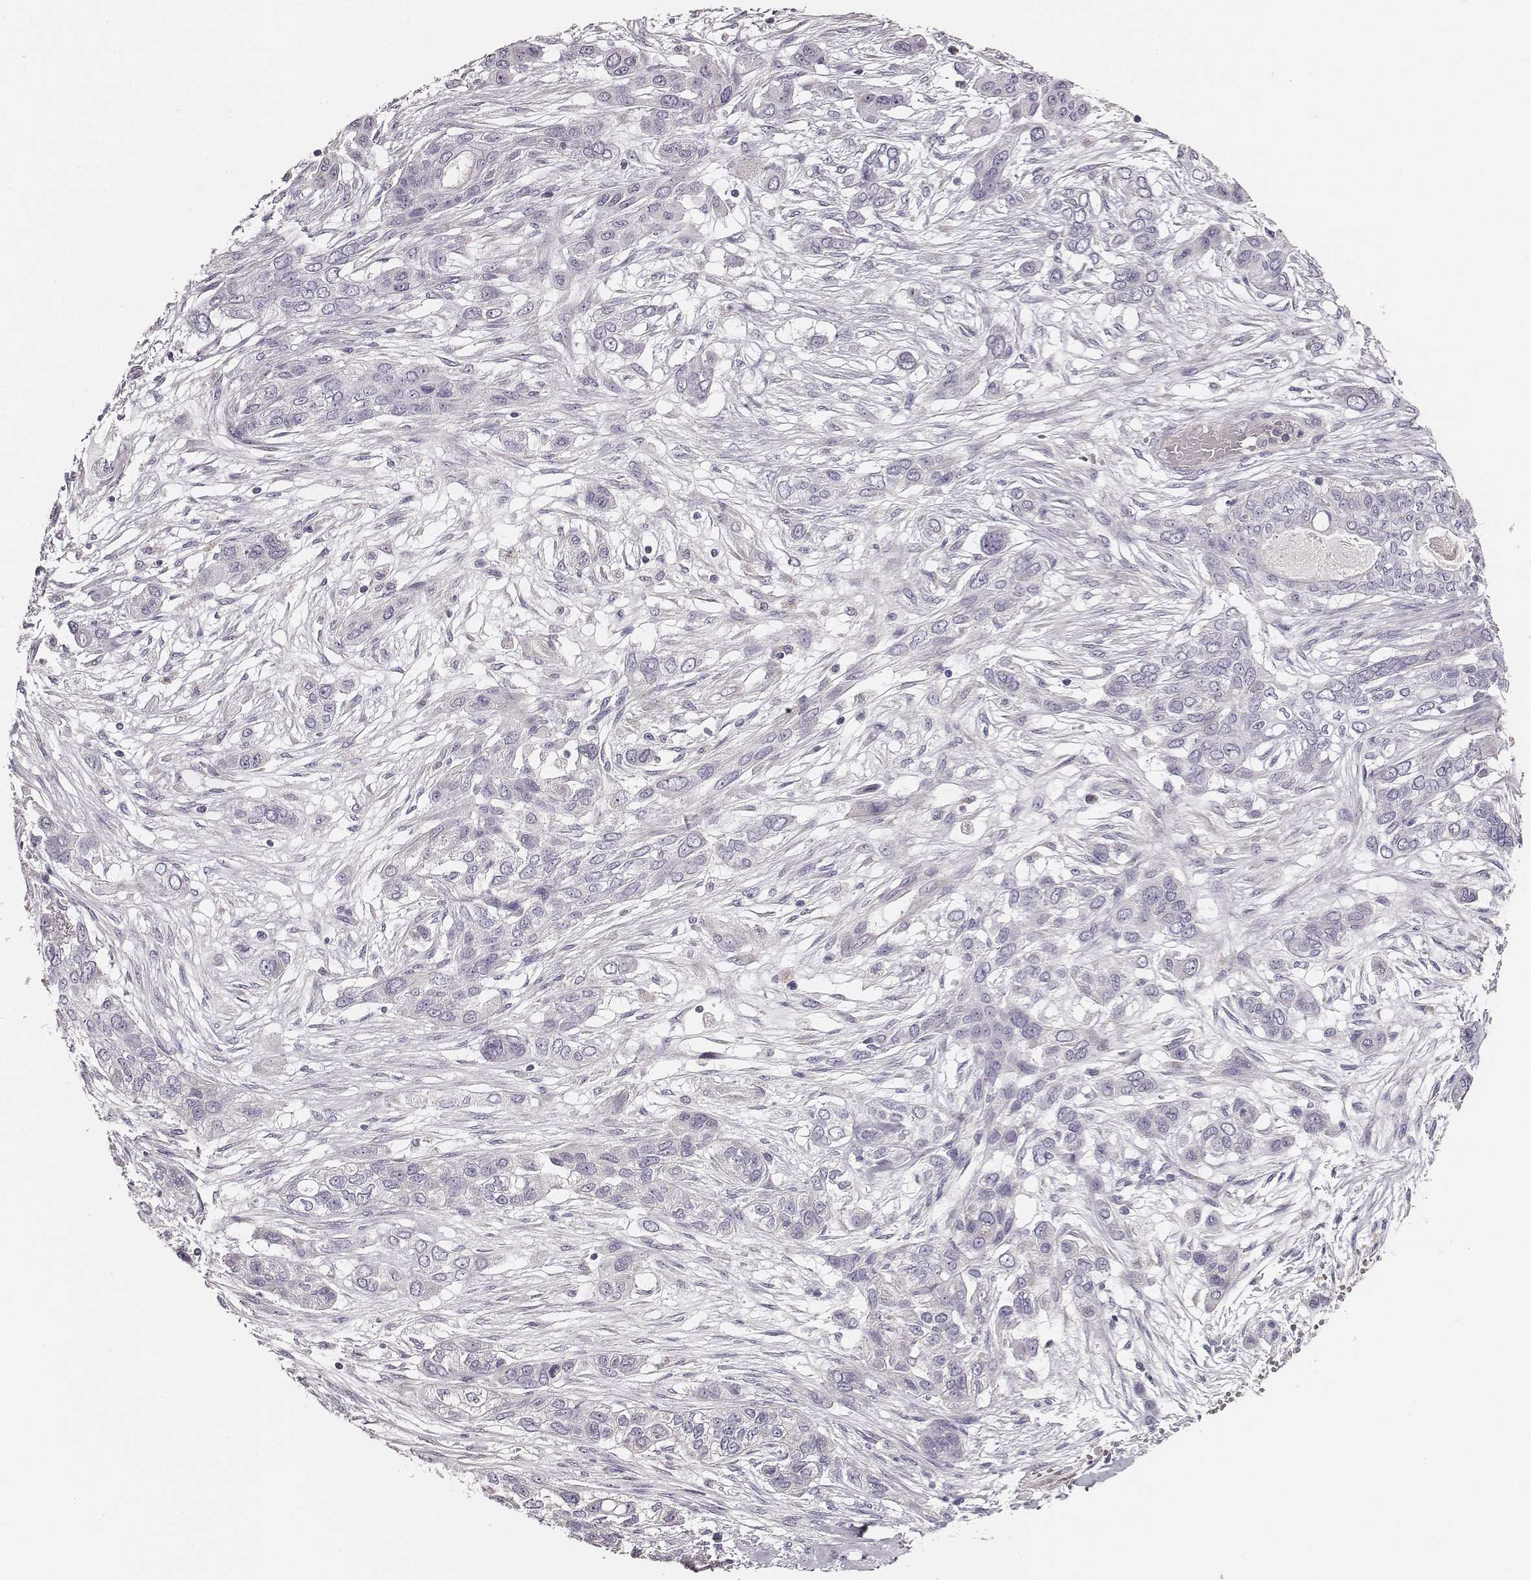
{"staining": {"intensity": "negative", "quantity": "none", "location": "none"}, "tissue": "lung cancer", "cell_type": "Tumor cells", "image_type": "cancer", "snomed": [{"axis": "morphology", "description": "Squamous cell carcinoma, NOS"}, {"axis": "topography", "description": "Lung"}], "caption": "The micrograph shows no significant expression in tumor cells of lung cancer.", "gene": "UBL4B", "patient": {"sex": "female", "age": 70}}